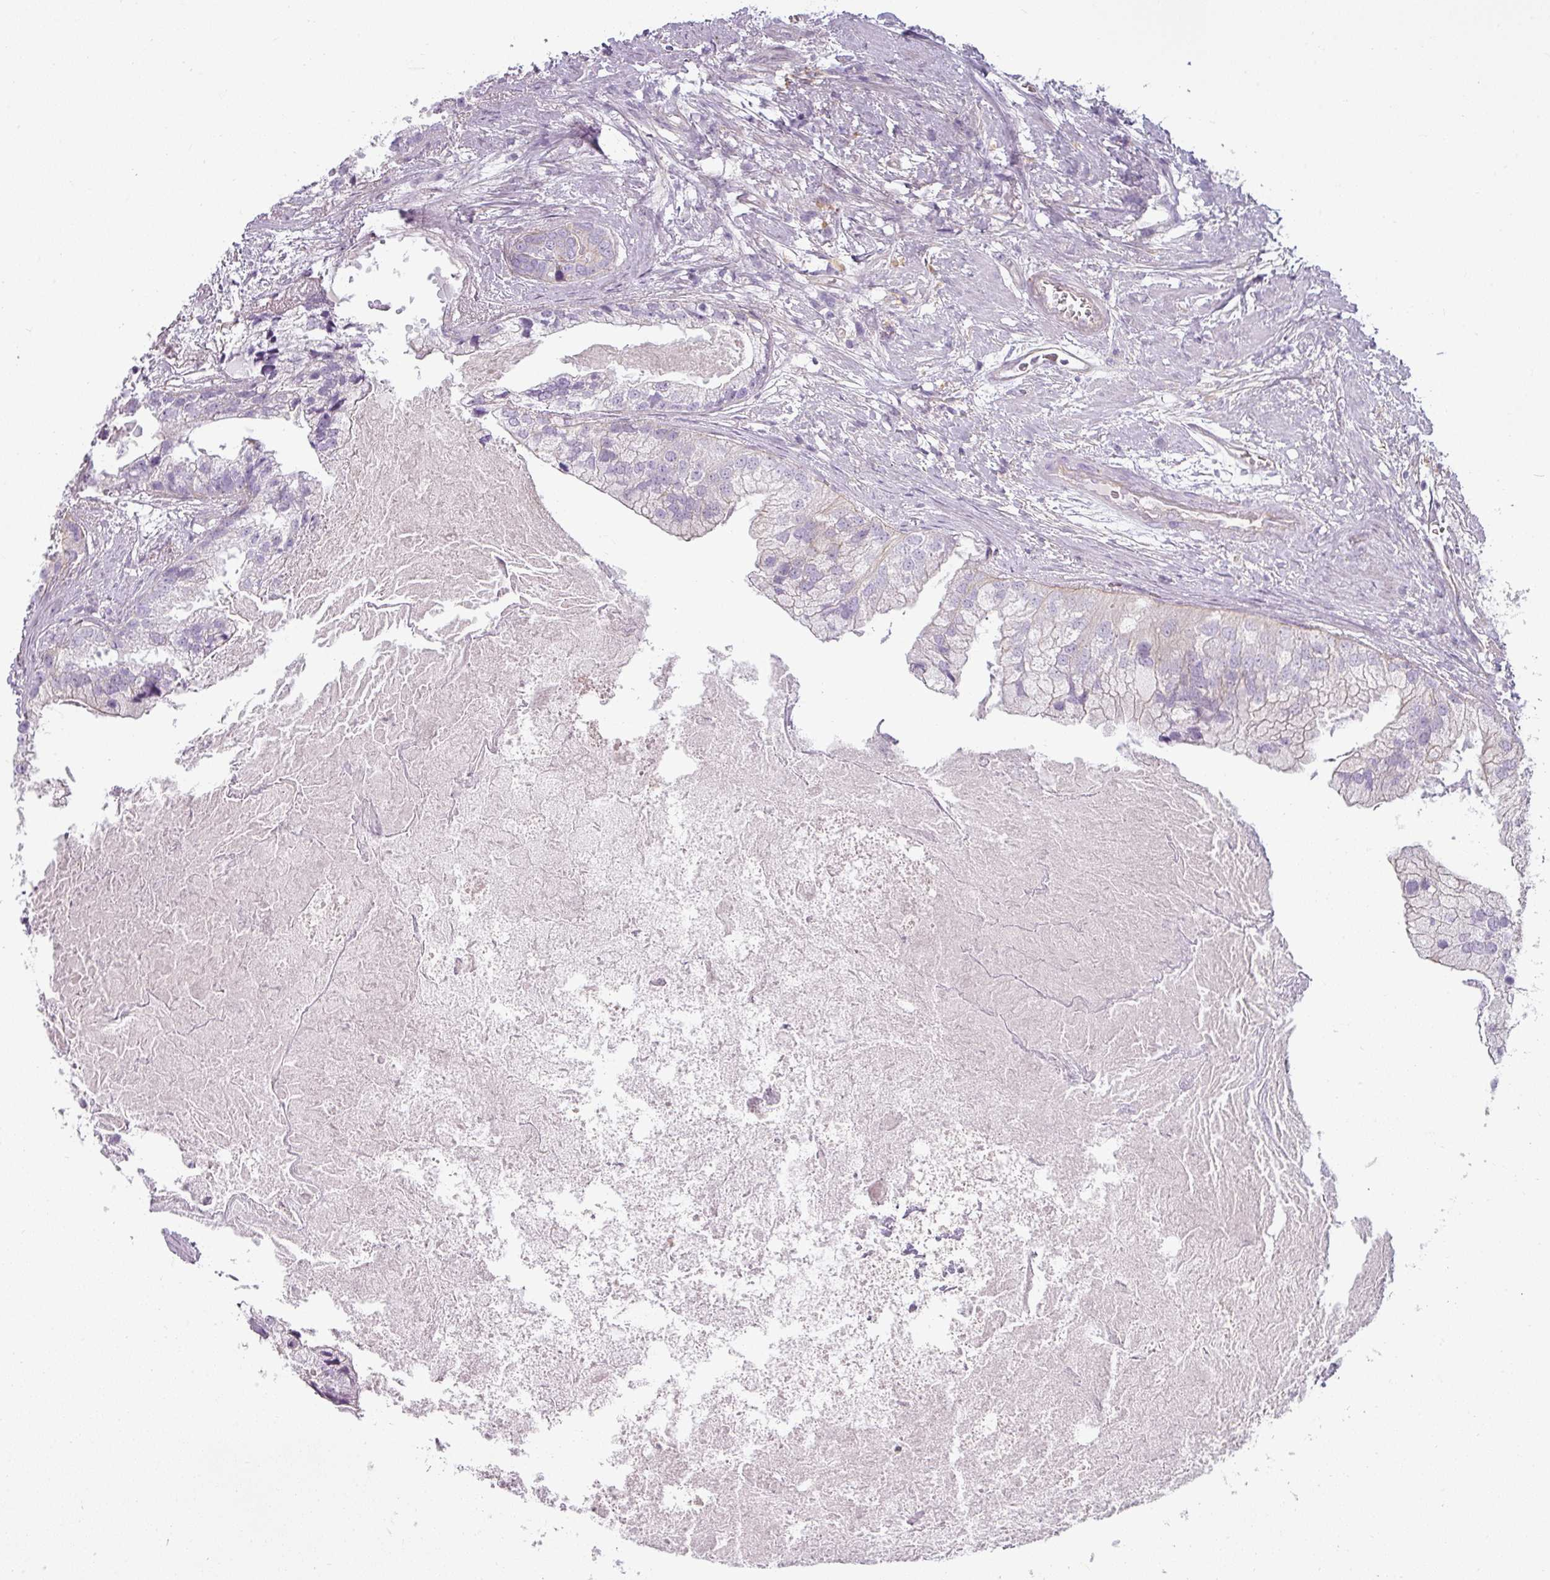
{"staining": {"intensity": "negative", "quantity": "none", "location": "none"}, "tissue": "prostate cancer", "cell_type": "Tumor cells", "image_type": "cancer", "snomed": [{"axis": "morphology", "description": "Adenocarcinoma, High grade"}, {"axis": "topography", "description": "Prostate"}], "caption": "This histopathology image is of prostate cancer (high-grade adenocarcinoma) stained with immunohistochemistry (IHC) to label a protein in brown with the nuclei are counter-stained blue. There is no expression in tumor cells.", "gene": "ASB1", "patient": {"sex": "male", "age": 62}}